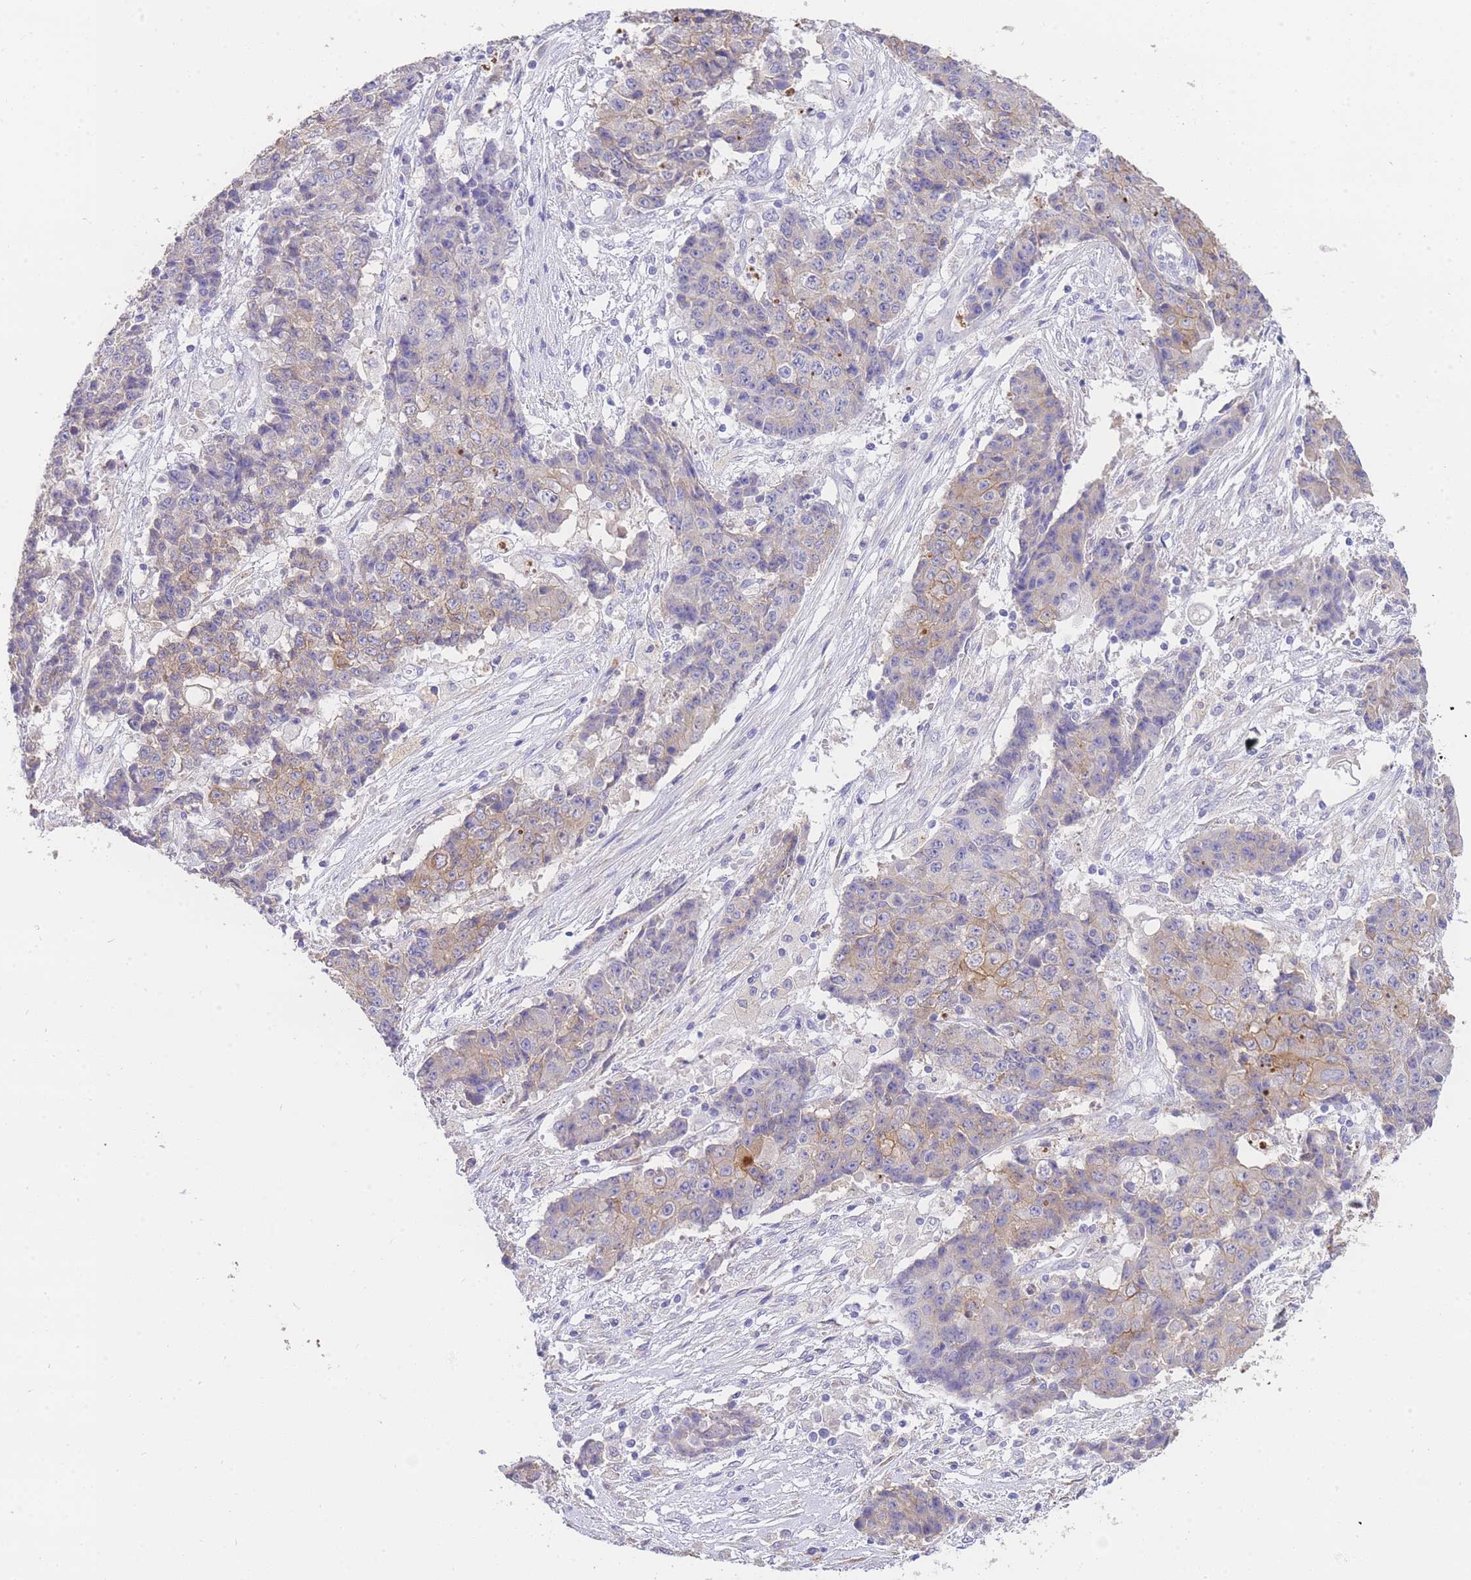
{"staining": {"intensity": "moderate", "quantity": "<25%", "location": "cytoplasmic/membranous"}, "tissue": "ovarian cancer", "cell_type": "Tumor cells", "image_type": "cancer", "snomed": [{"axis": "morphology", "description": "Carcinoma, endometroid"}, {"axis": "topography", "description": "Ovary"}], "caption": "Human ovarian cancer stained with a protein marker displays moderate staining in tumor cells.", "gene": "C2orf88", "patient": {"sex": "female", "age": 42}}